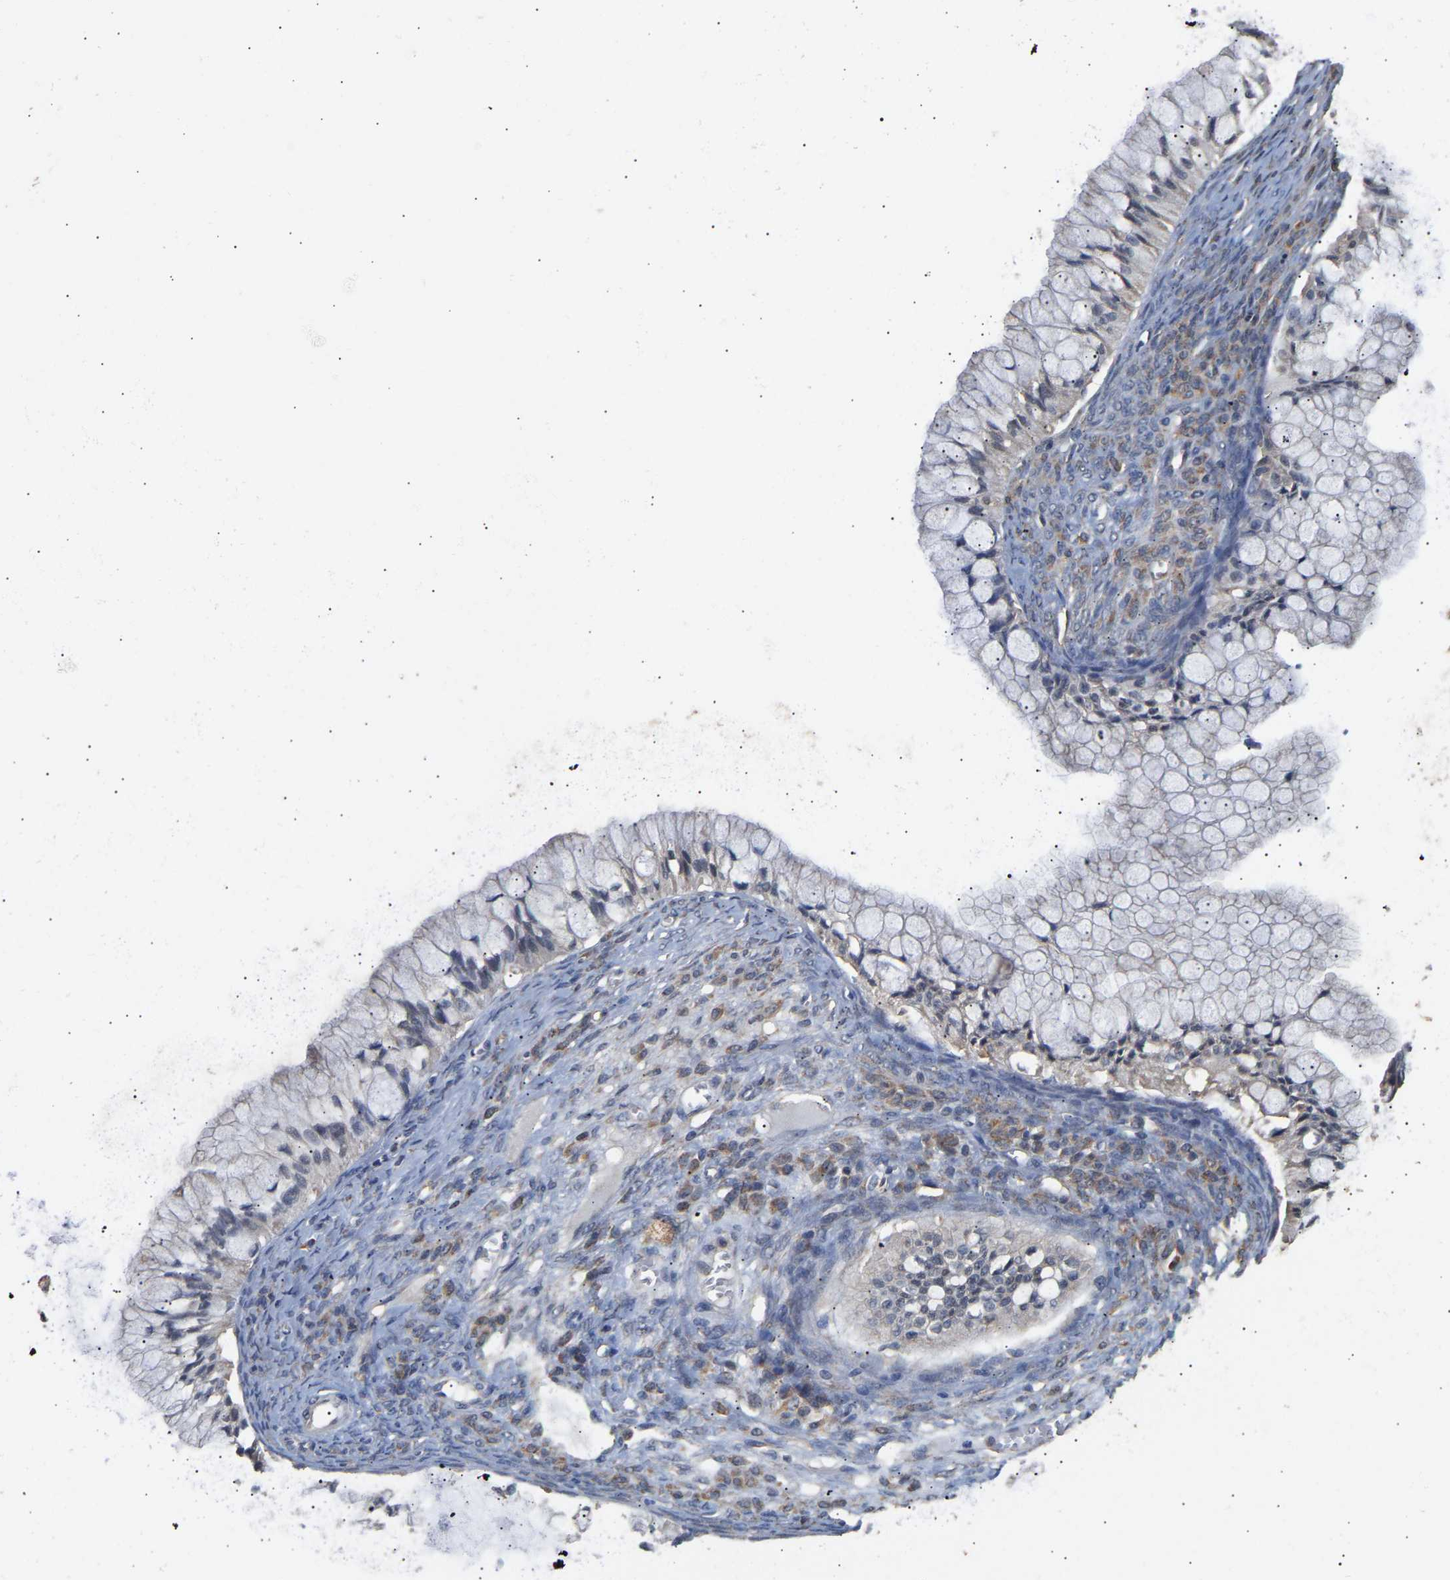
{"staining": {"intensity": "weak", "quantity": "<25%", "location": "cytoplasmic/membranous"}, "tissue": "ovarian cancer", "cell_type": "Tumor cells", "image_type": "cancer", "snomed": [{"axis": "morphology", "description": "Cystadenocarcinoma, mucinous, NOS"}, {"axis": "topography", "description": "Ovary"}], "caption": "Ovarian cancer (mucinous cystadenocarcinoma) was stained to show a protein in brown. There is no significant staining in tumor cells.", "gene": "ZNF26", "patient": {"sex": "female", "age": 57}}